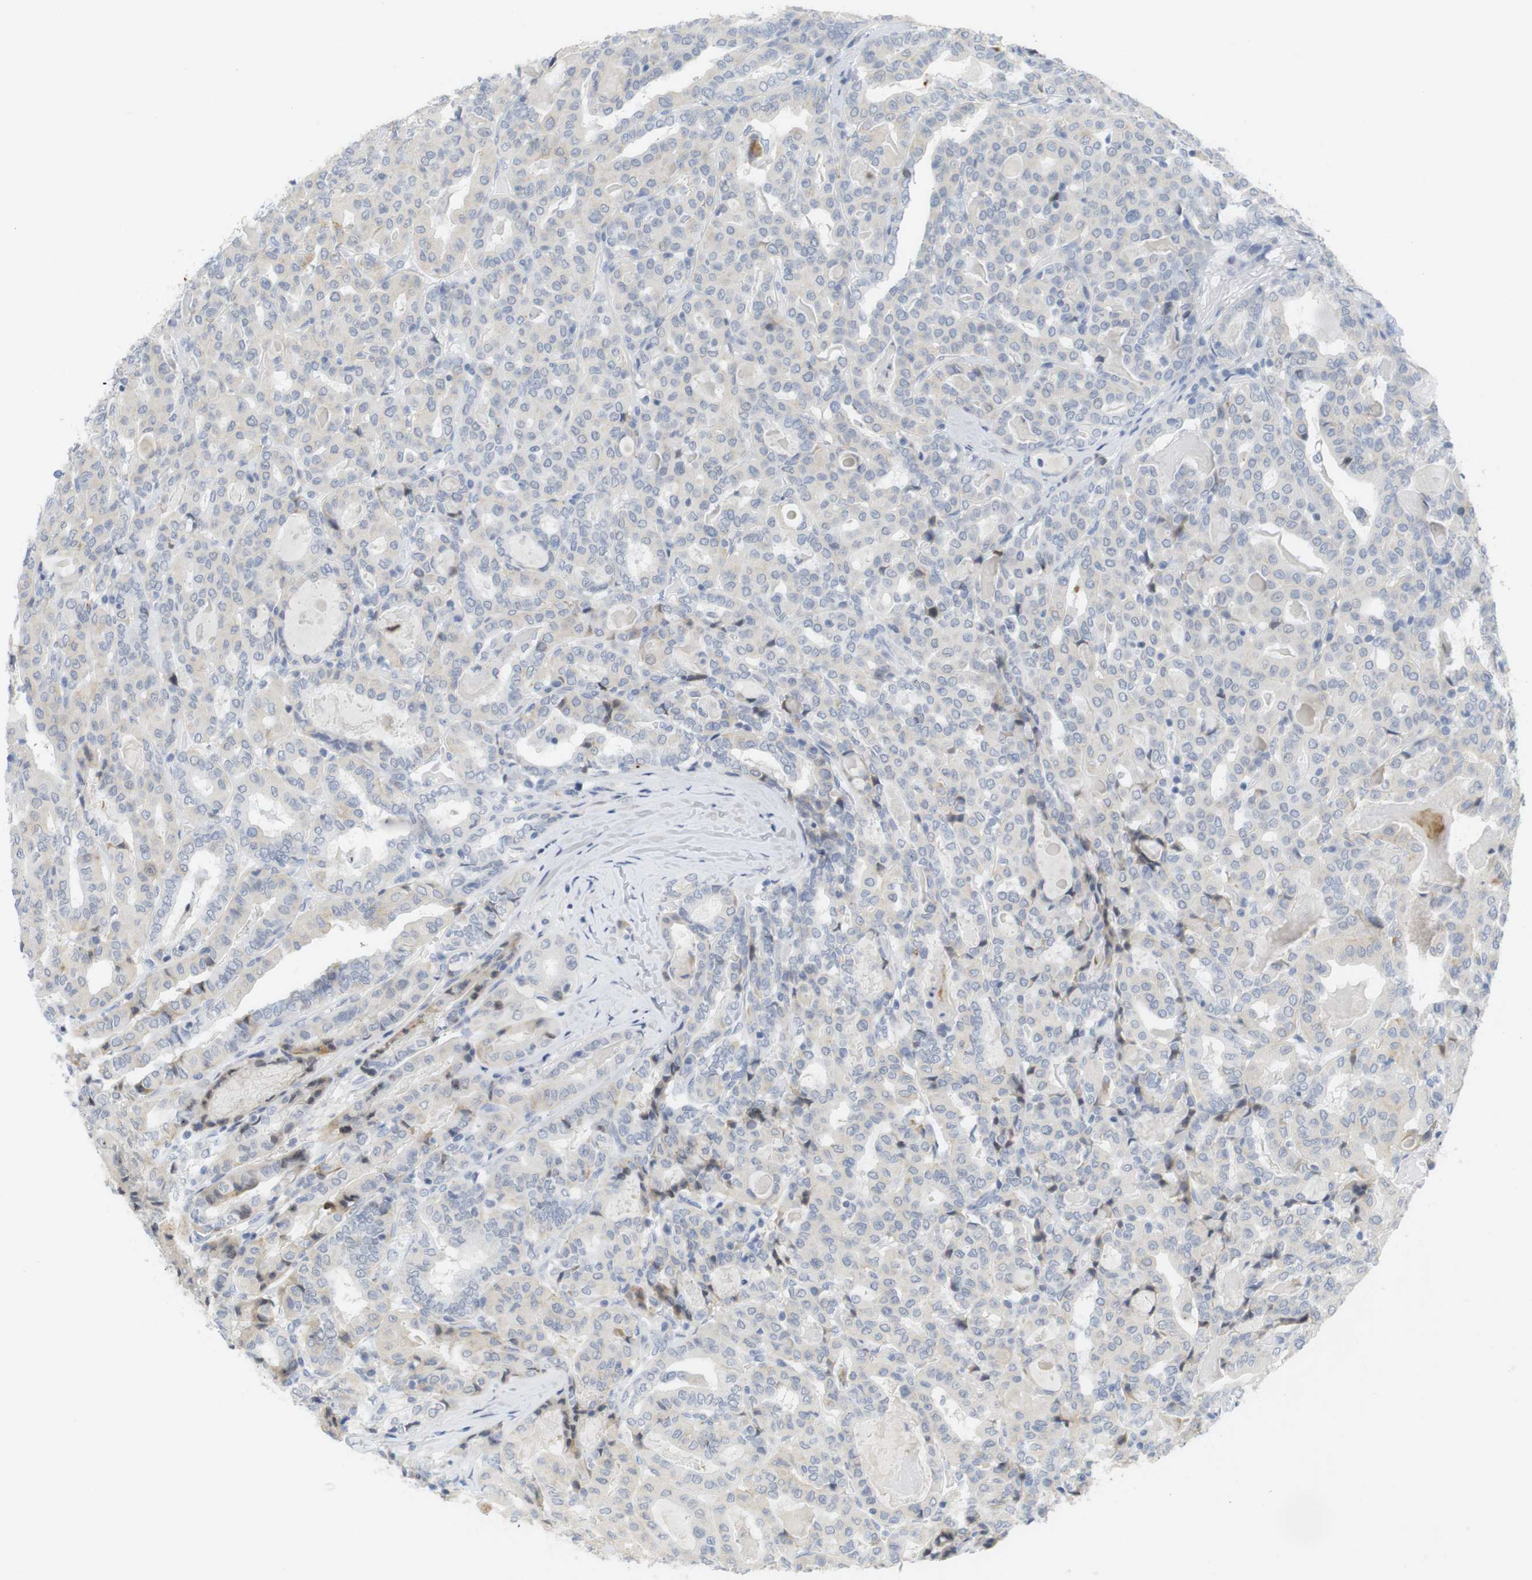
{"staining": {"intensity": "negative", "quantity": "none", "location": "none"}, "tissue": "thyroid cancer", "cell_type": "Tumor cells", "image_type": "cancer", "snomed": [{"axis": "morphology", "description": "Papillary adenocarcinoma, NOS"}, {"axis": "topography", "description": "Thyroid gland"}], "caption": "Immunohistochemistry of human thyroid cancer (papillary adenocarcinoma) exhibits no expression in tumor cells.", "gene": "YIPF1", "patient": {"sex": "female", "age": 42}}